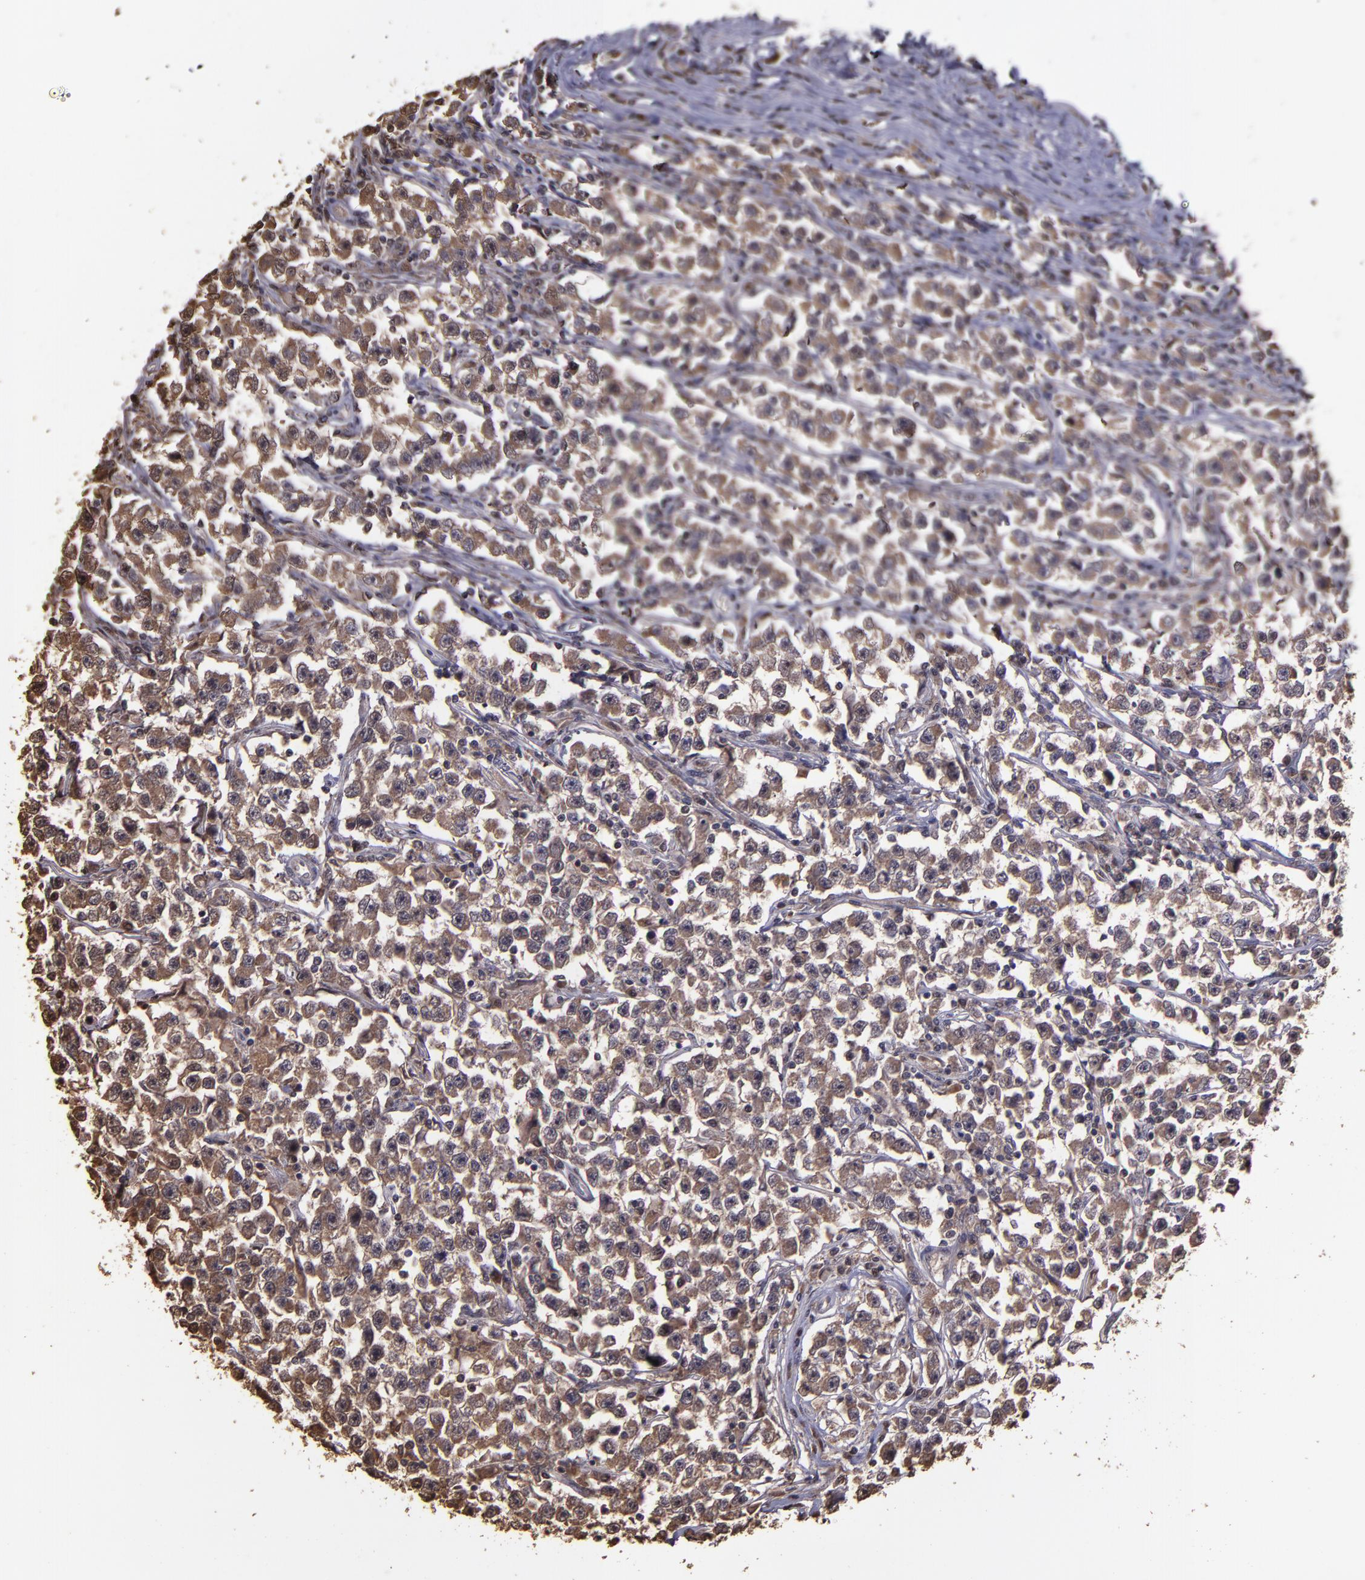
{"staining": {"intensity": "moderate", "quantity": "25%-75%", "location": "cytoplasmic/membranous"}, "tissue": "testis cancer", "cell_type": "Tumor cells", "image_type": "cancer", "snomed": [{"axis": "morphology", "description": "Seminoma, NOS"}, {"axis": "topography", "description": "Testis"}], "caption": "Testis cancer (seminoma) stained with a protein marker demonstrates moderate staining in tumor cells.", "gene": "SERPINF2", "patient": {"sex": "male", "age": 33}}